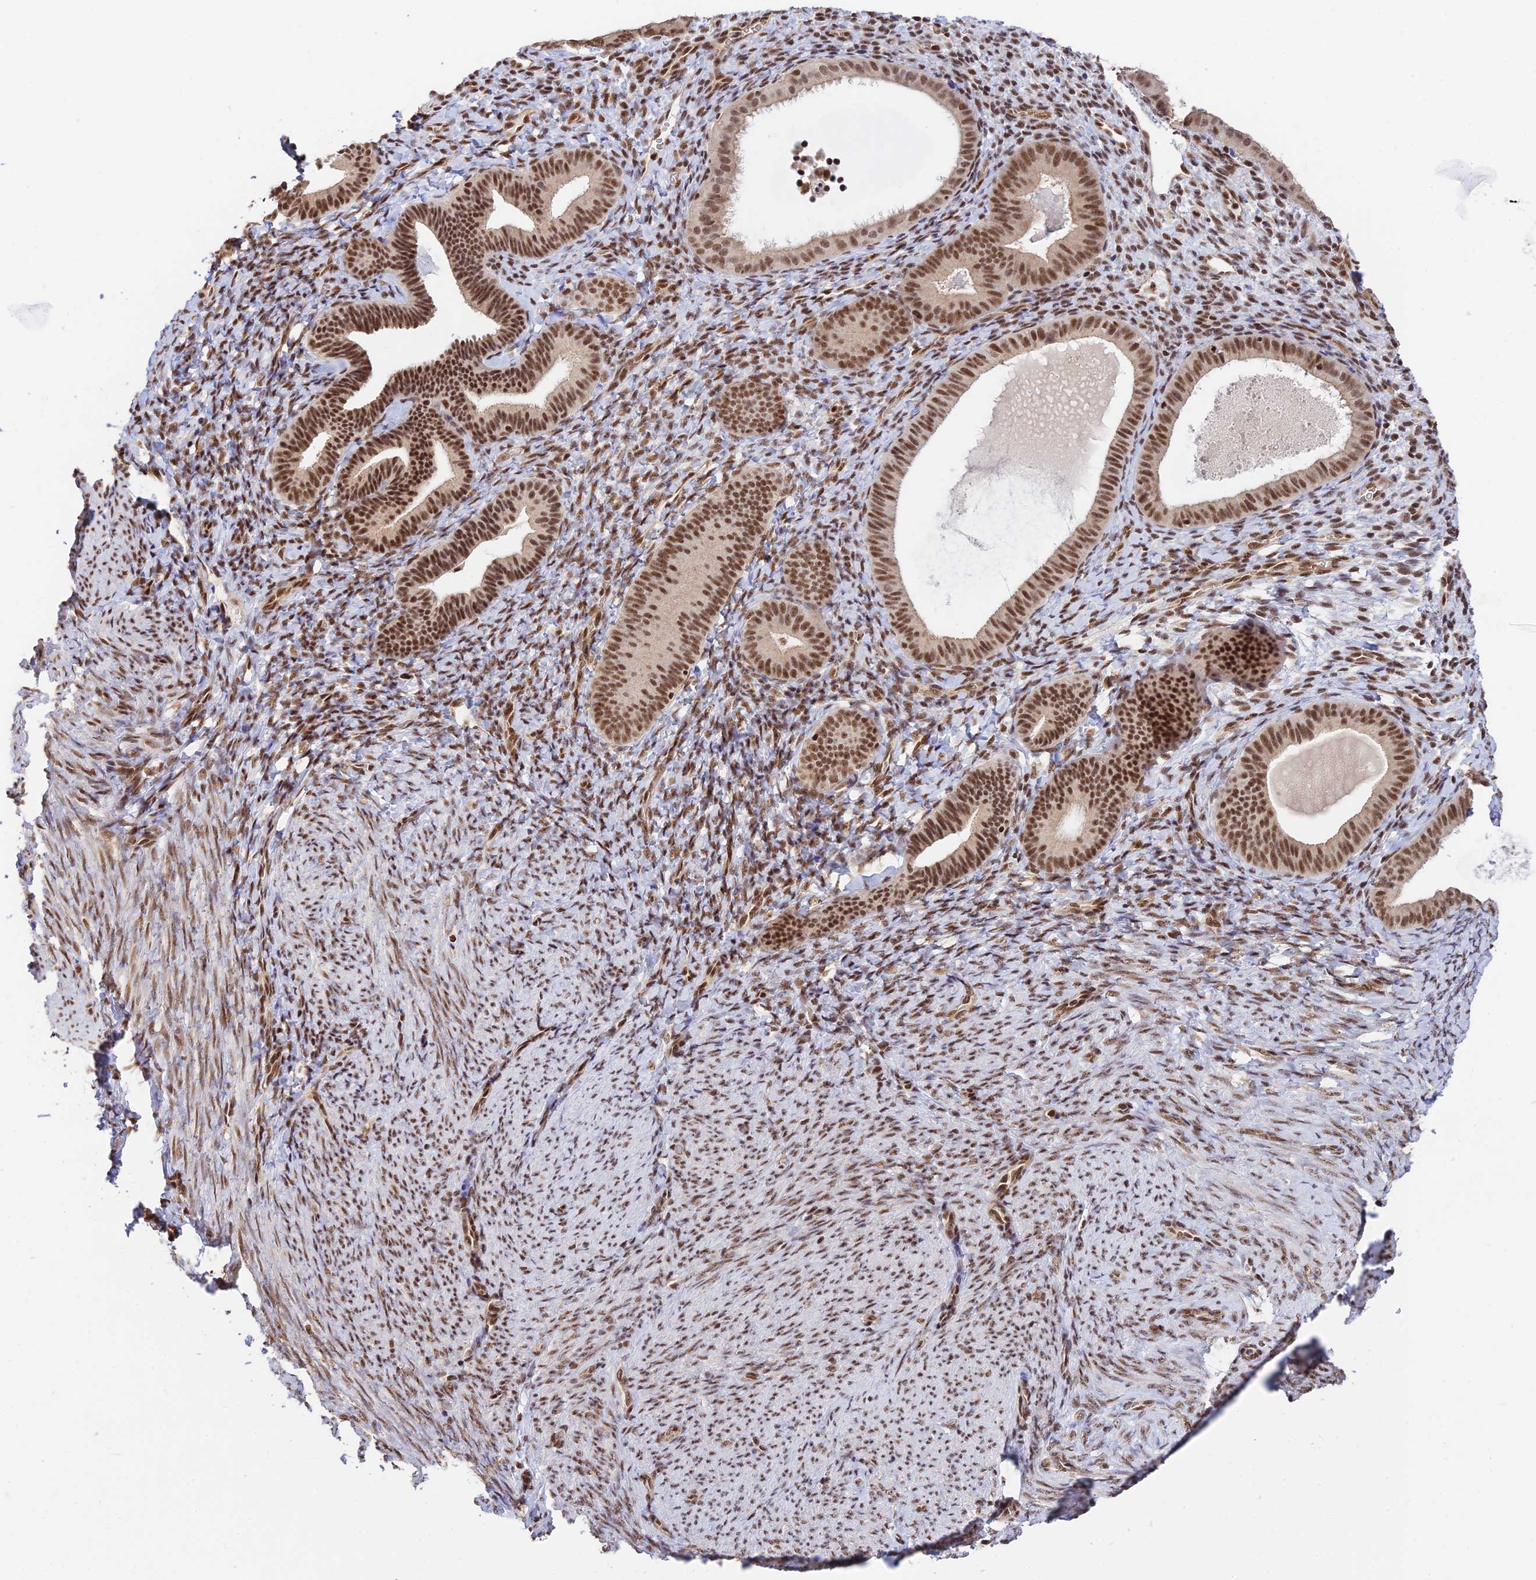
{"staining": {"intensity": "weak", "quantity": "25%-75%", "location": "nuclear"}, "tissue": "endometrium", "cell_type": "Cells in endometrial stroma", "image_type": "normal", "snomed": [{"axis": "morphology", "description": "Normal tissue, NOS"}, {"axis": "topography", "description": "Endometrium"}], "caption": "Benign endometrium was stained to show a protein in brown. There is low levels of weak nuclear expression in about 25%-75% of cells in endometrial stroma. (Brightfield microscopy of DAB IHC at high magnification).", "gene": "THAP11", "patient": {"sex": "female", "age": 65}}